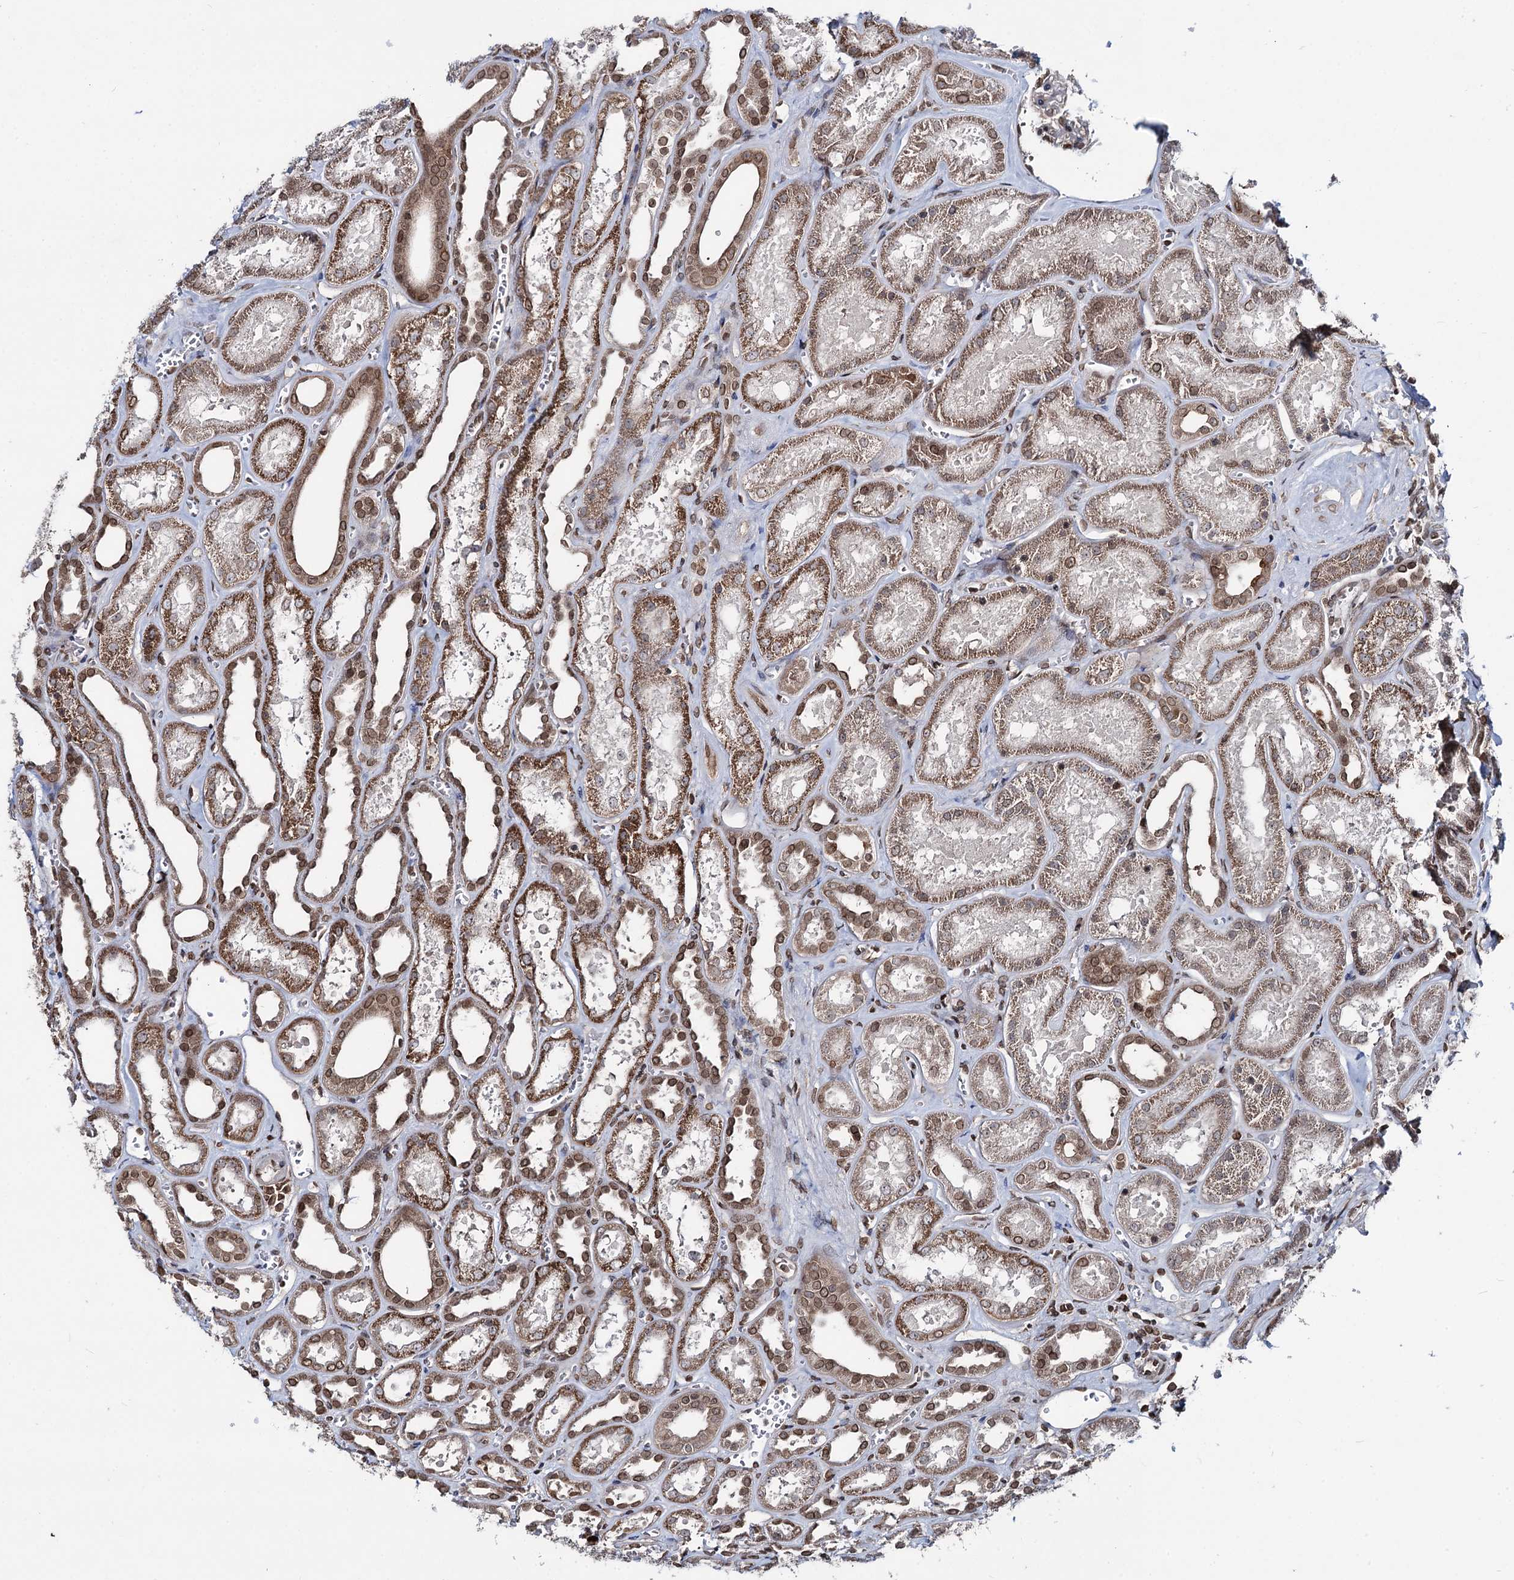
{"staining": {"intensity": "moderate", "quantity": ">75%", "location": "nuclear"}, "tissue": "kidney", "cell_type": "Cells in glomeruli", "image_type": "normal", "snomed": [{"axis": "morphology", "description": "Normal tissue, NOS"}, {"axis": "morphology", "description": "Adenocarcinoma, NOS"}, {"axis": "topography", "description": "Kidney"}], "caption": "Moderate nuclear expression is present in approximately >75% of cells in glomeruli in benign kidney.", "gene": "RNF6", "patient": {"sex": "female", "age": 68}}